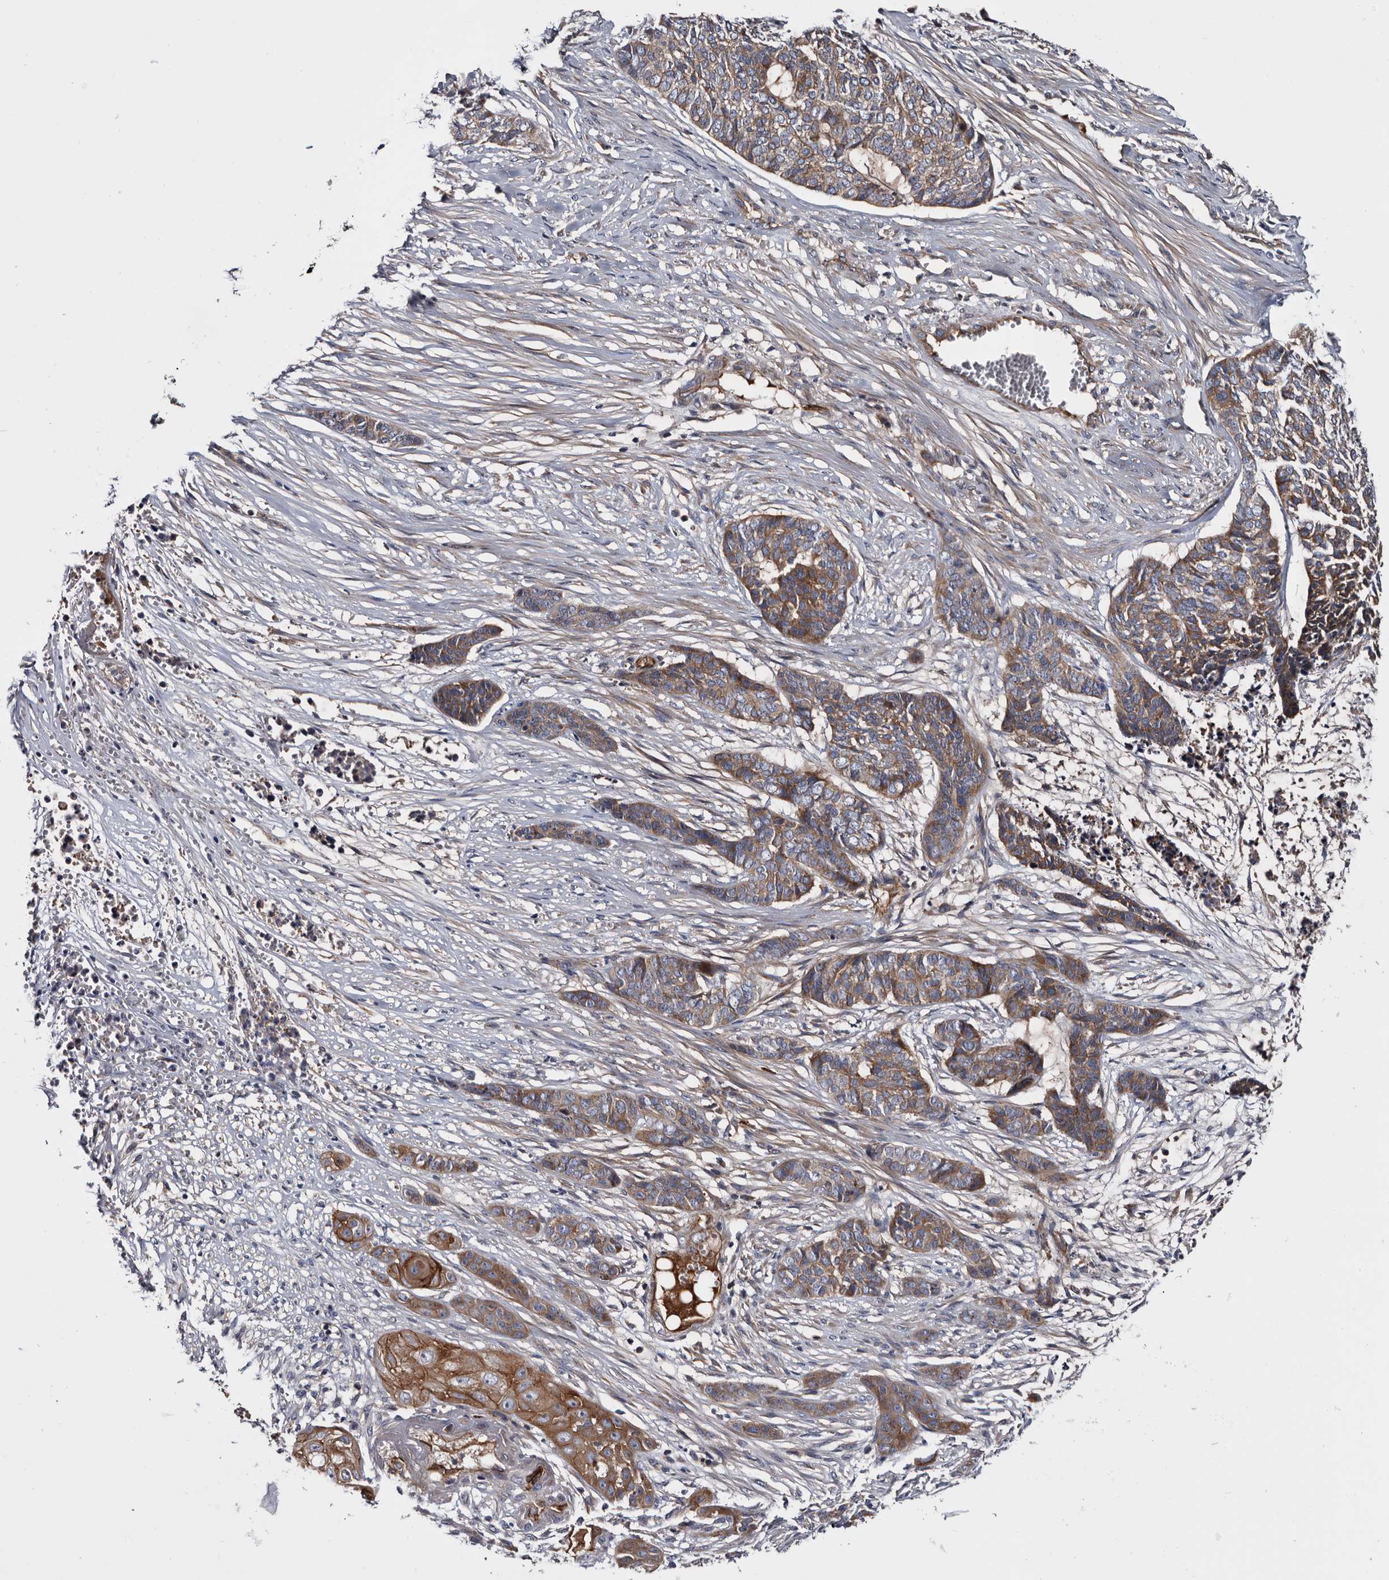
{"staining": {"intensity": "moderate", "quantity": ">75%", "location": "cytoplasmic/membranous"}, "tissue": "skin cancer", "cell_type": "Tumor cells", "image_type": "cancer", "snomed": [{"axis": "morphology", "description": "Basal cell carcinoma"}, {"axis": "topography", "description": "Skin"}], "caption": "Basal cell carcinoma (skin) was stained to show a protein in brown. There is medium levels of moderate cytoplasmic/membranous staining in about >75% of tumor cells.", "gene": "TSPAN17", "patient": {"sex": "female", "age": 64}}